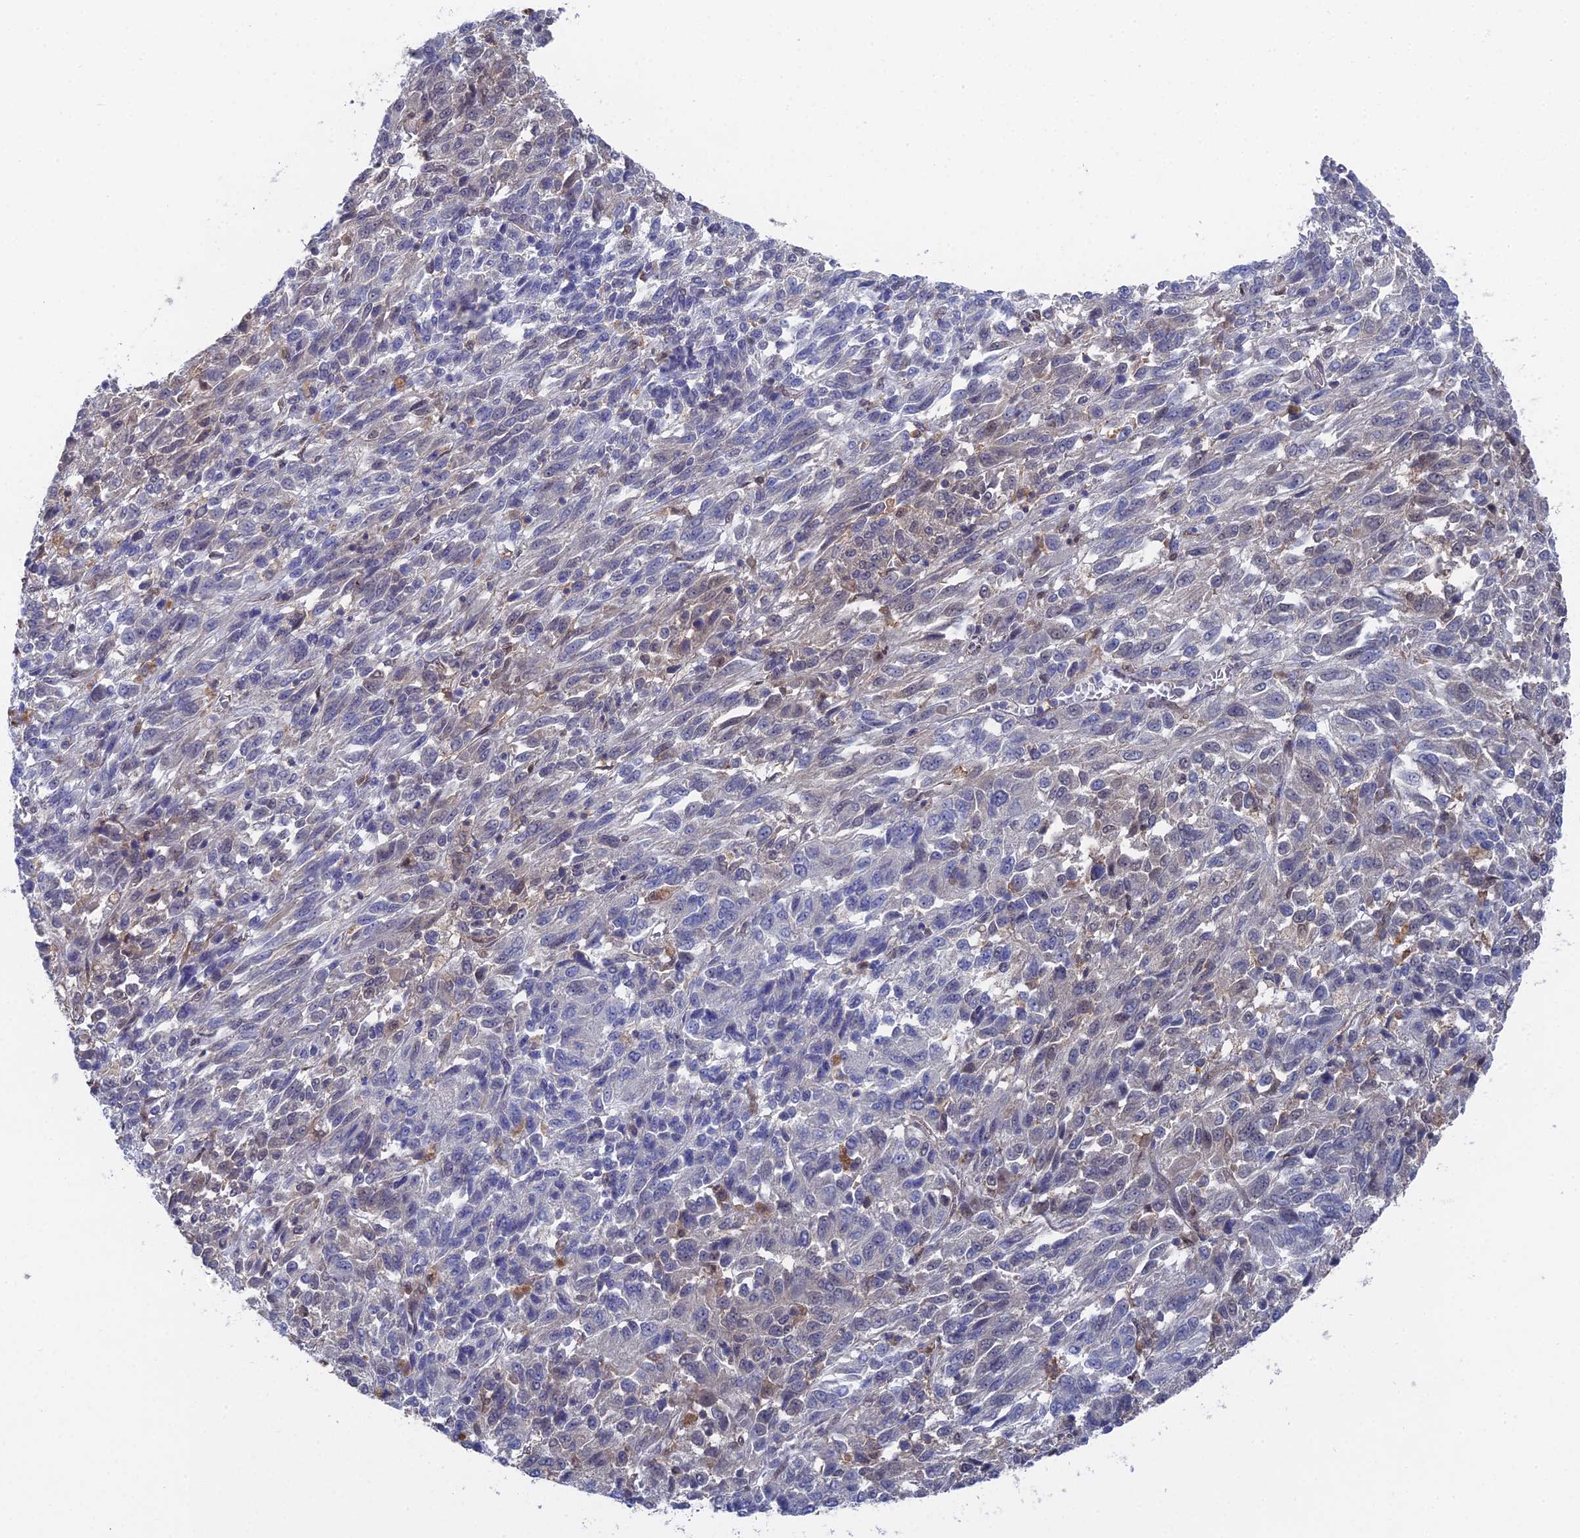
{"staining": {"intensity": "weak", "quantity": "<25%", "location": "cytoplasmic/membranous"}, "tissue": "melanoma", "cell_type": "Tumor cells", "image_type": "cancer", "snomed": [{"axis": "morphology", "description": "Malignant melanoma, Metastatic site"}, {"axis": "topography", "description": "Lung"}], "caption": "Immunohistochemistry (IHC) image of neoplastic tissue: human malignant melanoma (metastatic site) stained with DAB (3,3'-diaminobenzidine) displays no significant protein staining in tumor cells.", "gene": "UNC5D", "patient": {"sex": "male", "age": 64}}